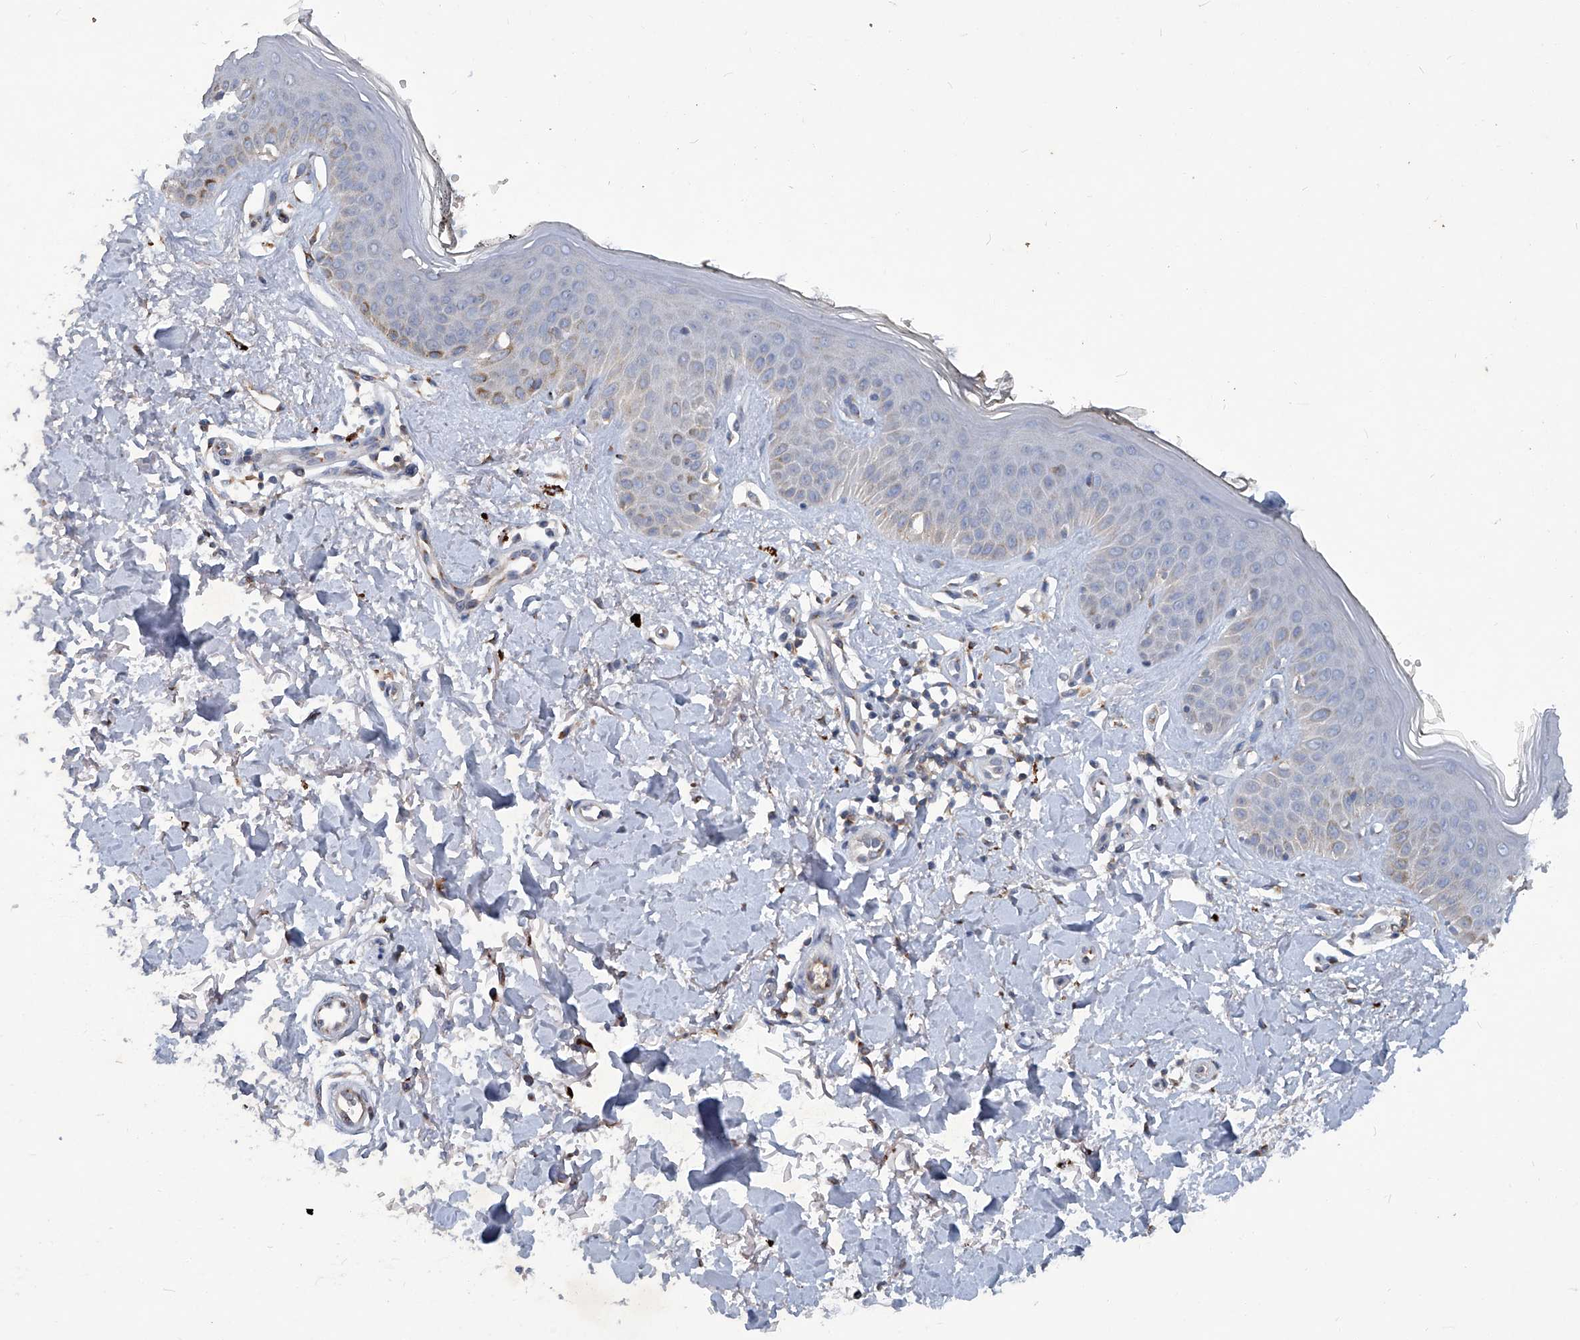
{"staining": {"intensity": "moderate", "quantity": "25%-75%", "location": "cytoplasmic/membranous"}, "tissue": "skin", "cell_type": "Fibroblasts", "image_type": "normal", "snomed": [{"axis": "morphology", "description": "Normal tissue, NOS"}, {"axis": "topography", "description": "Skin"}], "caption": "The image displays a brown stain indicating the presence of a protein in the cytoplasmic/membranous of fibroblasts in skin. Nuclei are stained in blue.", "gene": "PCSK5", "patient": {"sex": "female", "age": 64}}